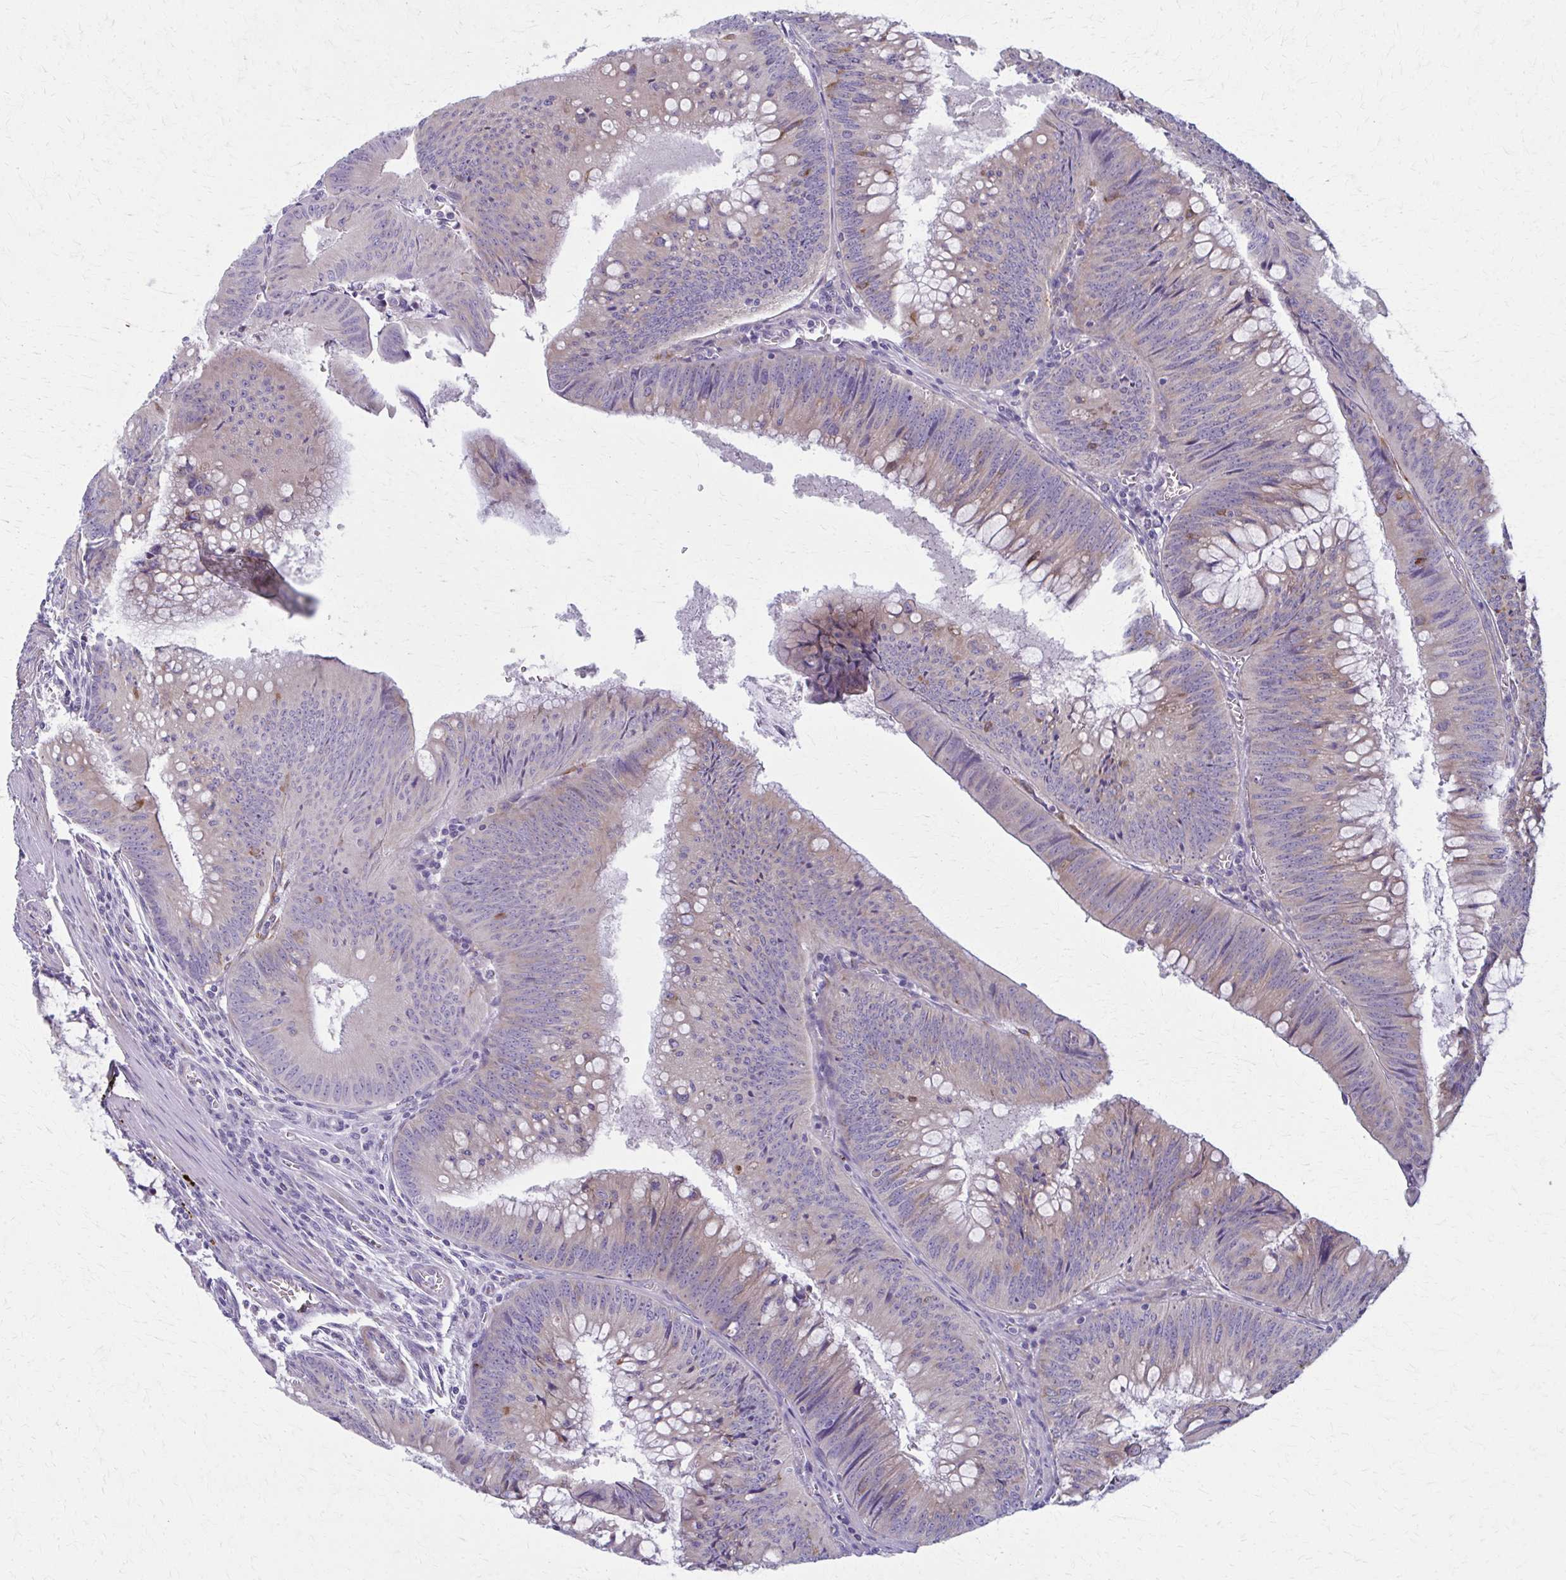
{"staining": {"intensity": "weak", "quantity": "<25%", "location": "cytoplasmic/membranous"}, "tissue": "colorectal cancer", "cell_type": "Tumor cells", "image_type": "cancer", "snomed": [{"axis": "morphology", "description": "Adenocarcinoma, NOS"}, {"axis": "topography", "description": "Rectum"}], "caption": "A high-resolution micrograph shows IHC staining of adenocarcinoma (colorectal), which shows no significant expression in tumor cells.", "gene": "SPATS2L", "patient": {"sex": "female", "age": 72}}